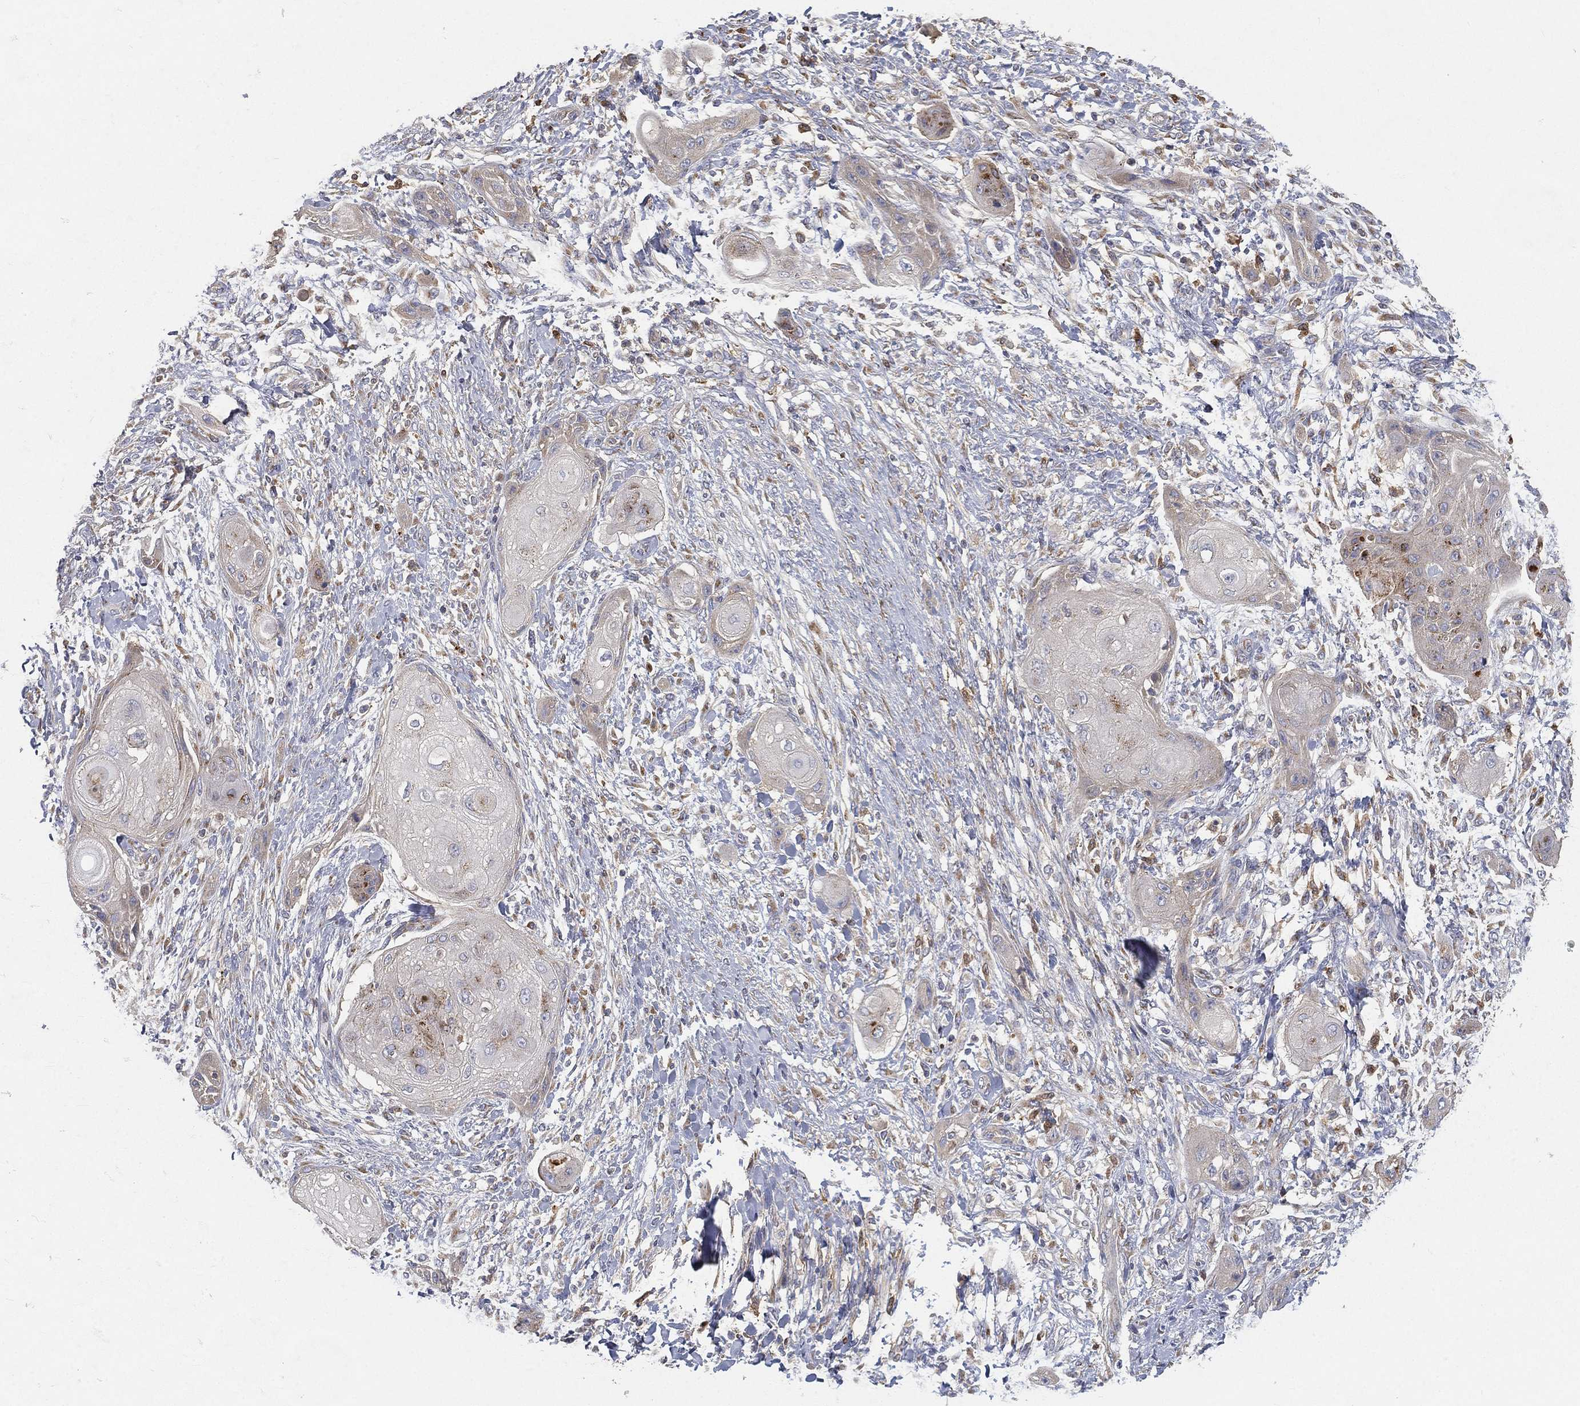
{"staining": {"intensity": "negative", "quantity": "none", "location": "none"}, "tissue": "skin cancer", "cell_type": "Tumor cells", "image_type": "cancer", "snomed": [{"axis": "morphology", "description": "Squamous cell carcinoma, NOS"}, {"axis": "topography", "description": "Skin"}], "caption": "Tumor cells are negative for brown protein staining in skin cancer. The staining was performed using DAB to visualize the protein expression in brown, while the nuclei were stained in blue with hematoxylin (Magnification: 20x).", "gene": "CTSL", "patient": {"sex": "male", "age": 62}}